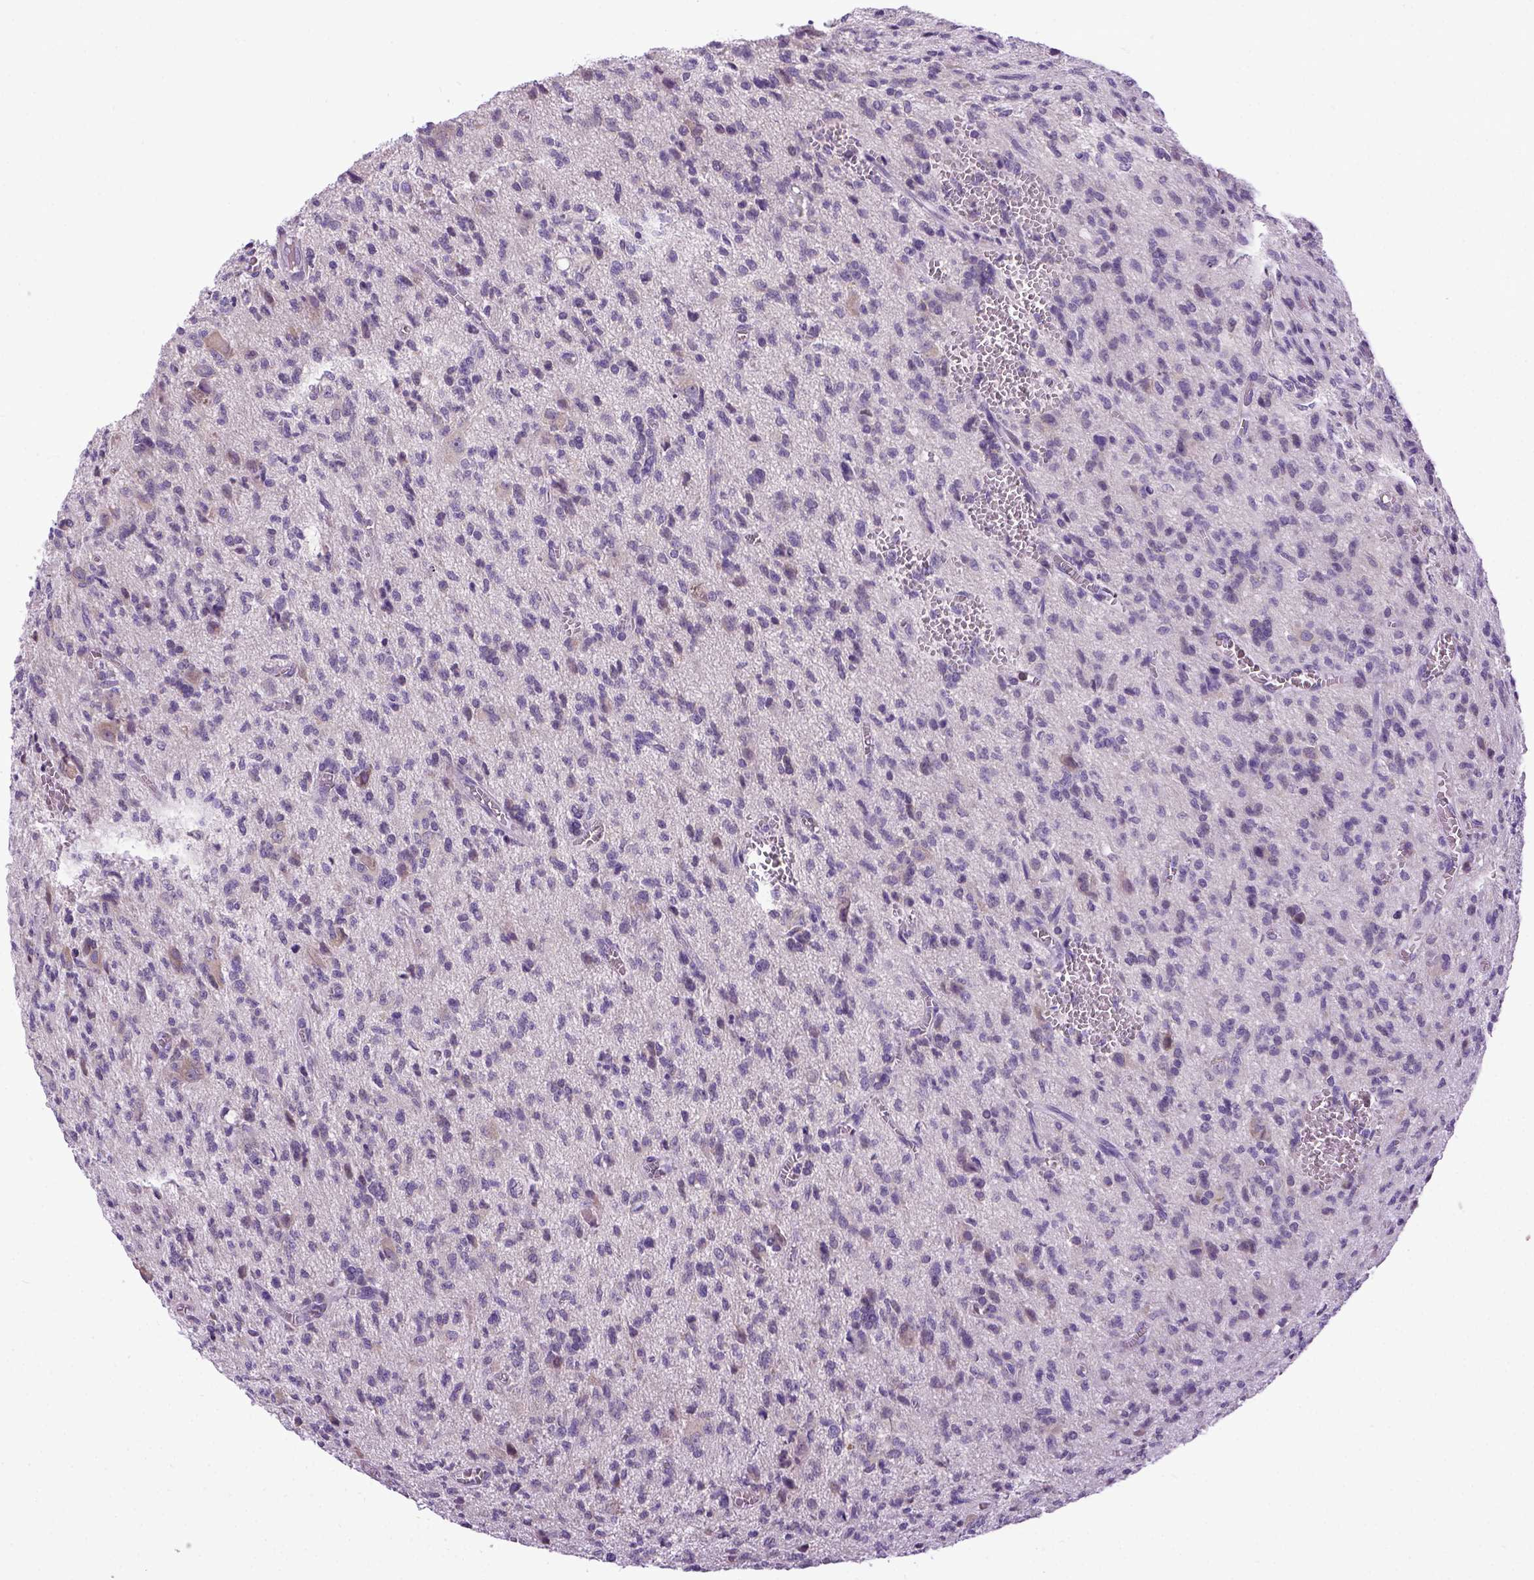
{"staining": {"intensity": "negative", "quantity": "none", "location": "none"}, "tissue": "glioma", "cell_type": "Tumor cells", "image_type": "cancer", "snomed": [{"axis": "morphology", "description": "Glioma, malignant, Low grade"}, {"axis": "topography", "description": "Brain"}], "caption": "This is a micrograph of IHC staining of glioma, which shows no expression in tumor cells.", "gene": "NEK5", "patient": {"sex": "male", "age": 64}}